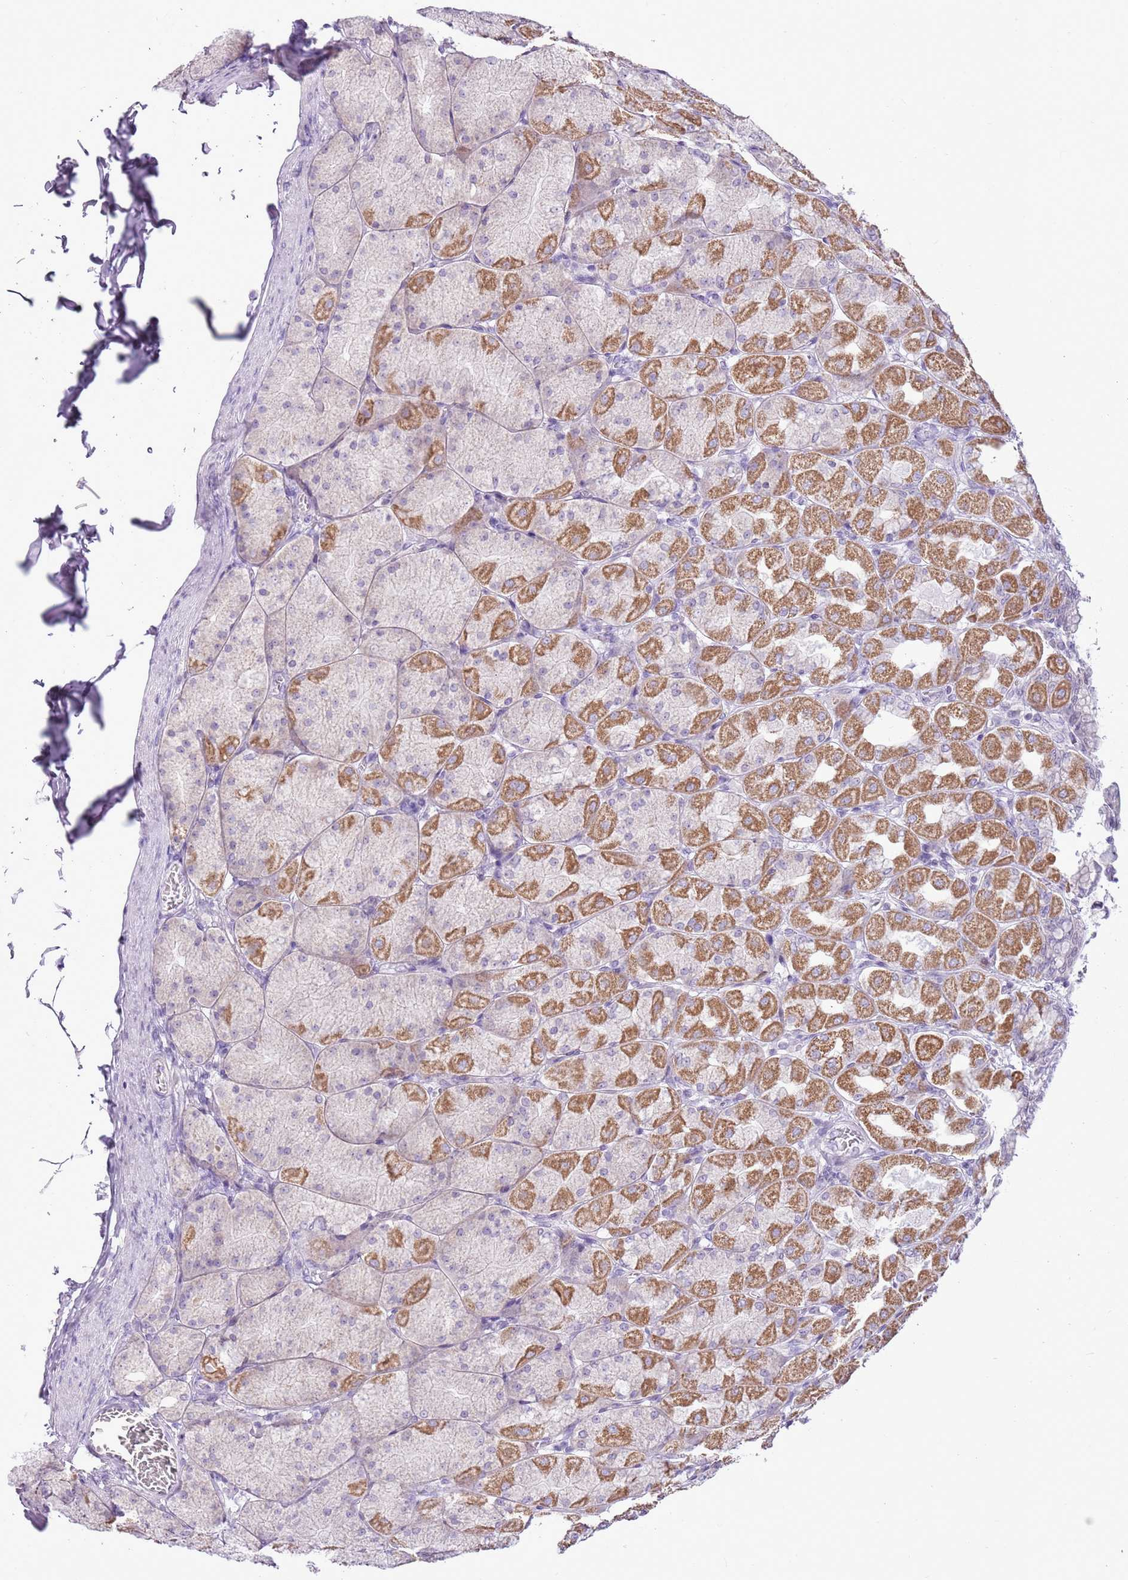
{"staining": {"intensity": "moderate", "quantity": "<25%", "location": "cytoplasmic/membranous"}, "tissue": "stomach", "cell_type": "Glandular cells", "image_type": "normal", "snomed": [{"axis": "morphology", "description": "Normal tissue, NOS"}, {"axis": "topography", "description": "Stomach, upper"}], "caption": "This micrograph shows IHC staining of benign stomach, with low moderate cytoplasmic/membranous positivity in about <25% of glandular cells.", "gene": "RPL3L", "patient": {"sex": "female", "age": 56}}